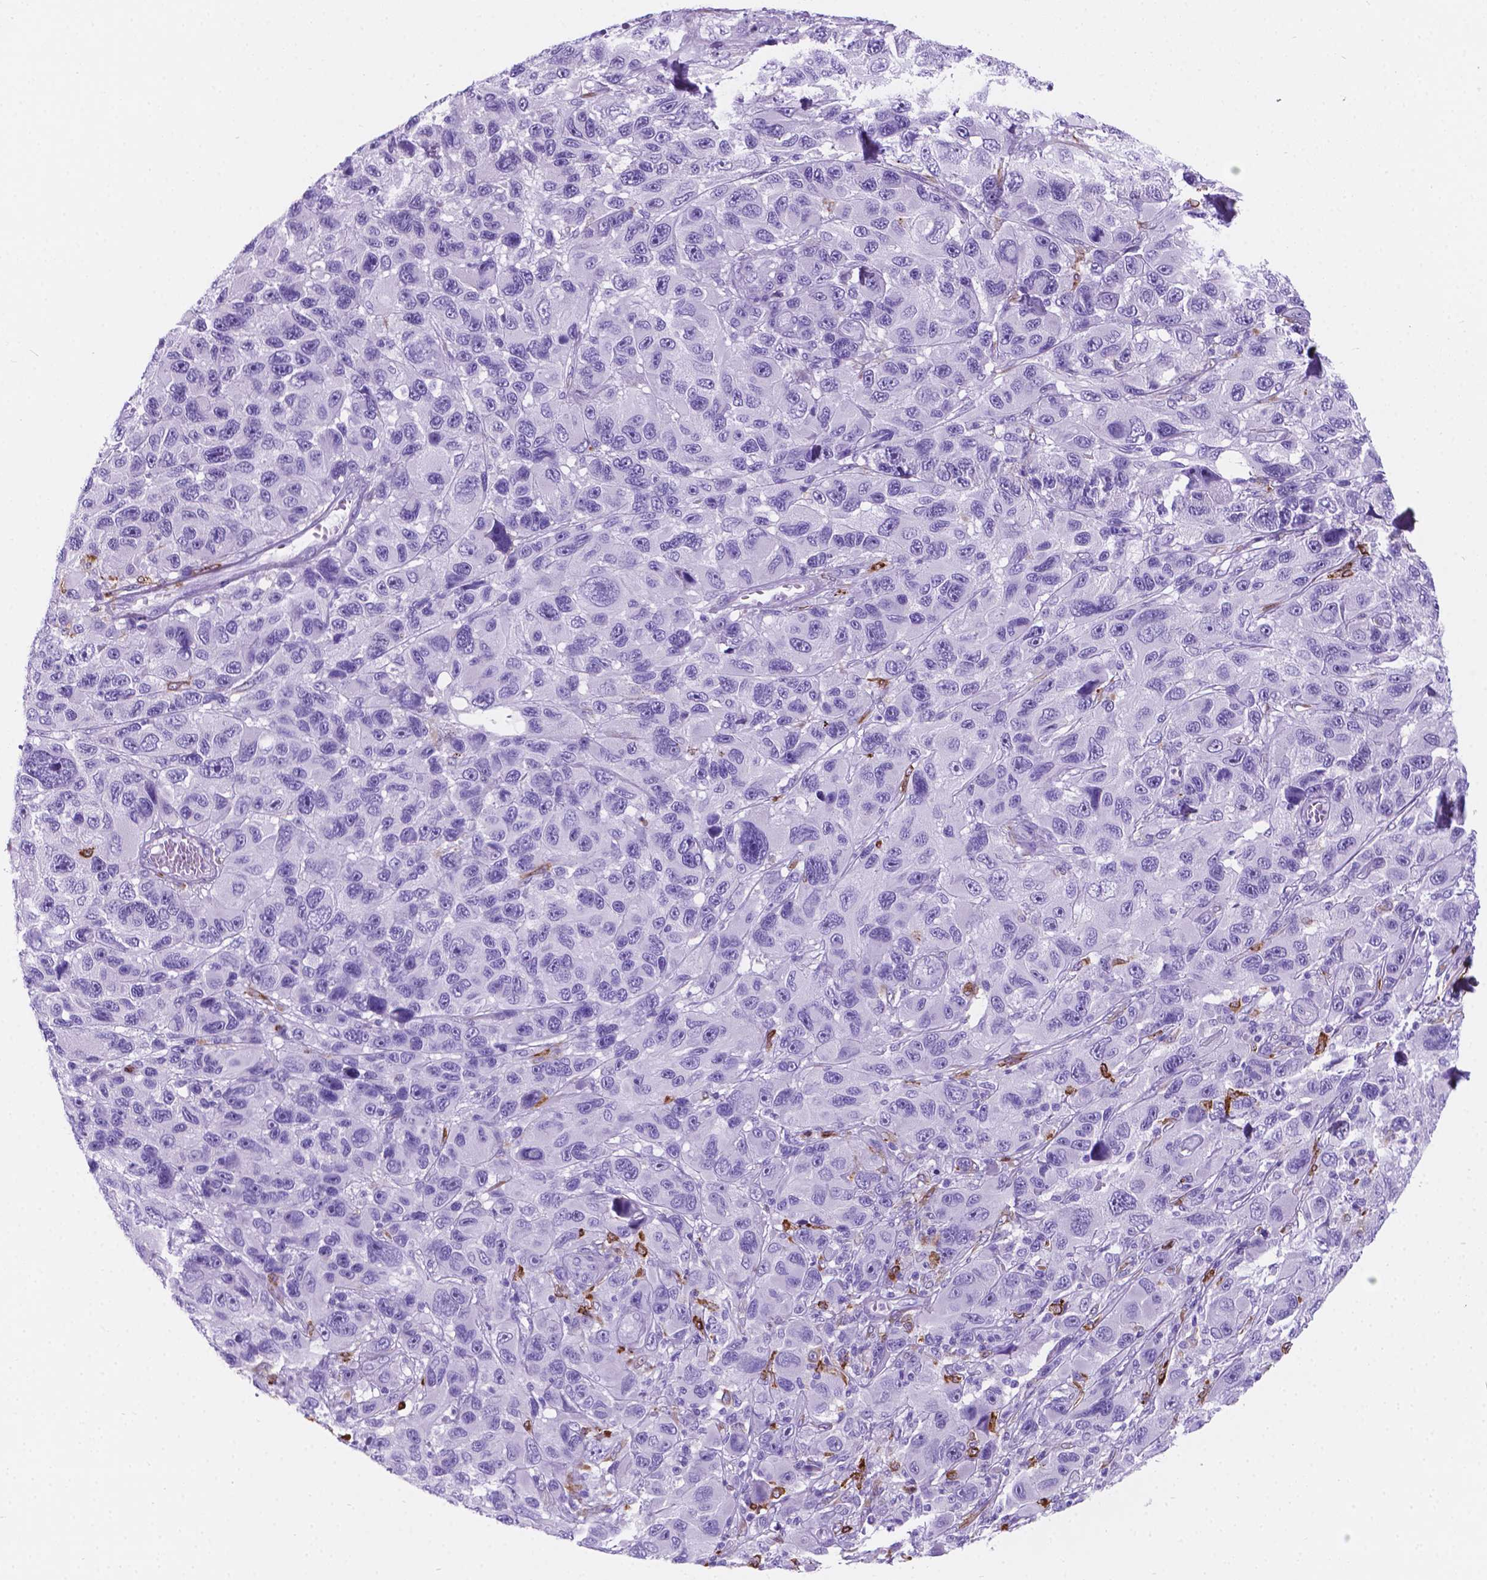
{"staining": {"intensity": "negative", "quantity": "none", "location": "none"}, "tissue": "melanoma", "cell_type": "Tumor cells", "image_type": "cancer", "snomed": [{"axis": "morphology", "description": "Malignant melanoma, NOS"}, {"axis": "topography", "description": "Skin"}], "caption": "Tumor cells show no significant protein expression in melanoma.", "gene": "MACF1", "patient": {"sex": "male", "age": 53}}